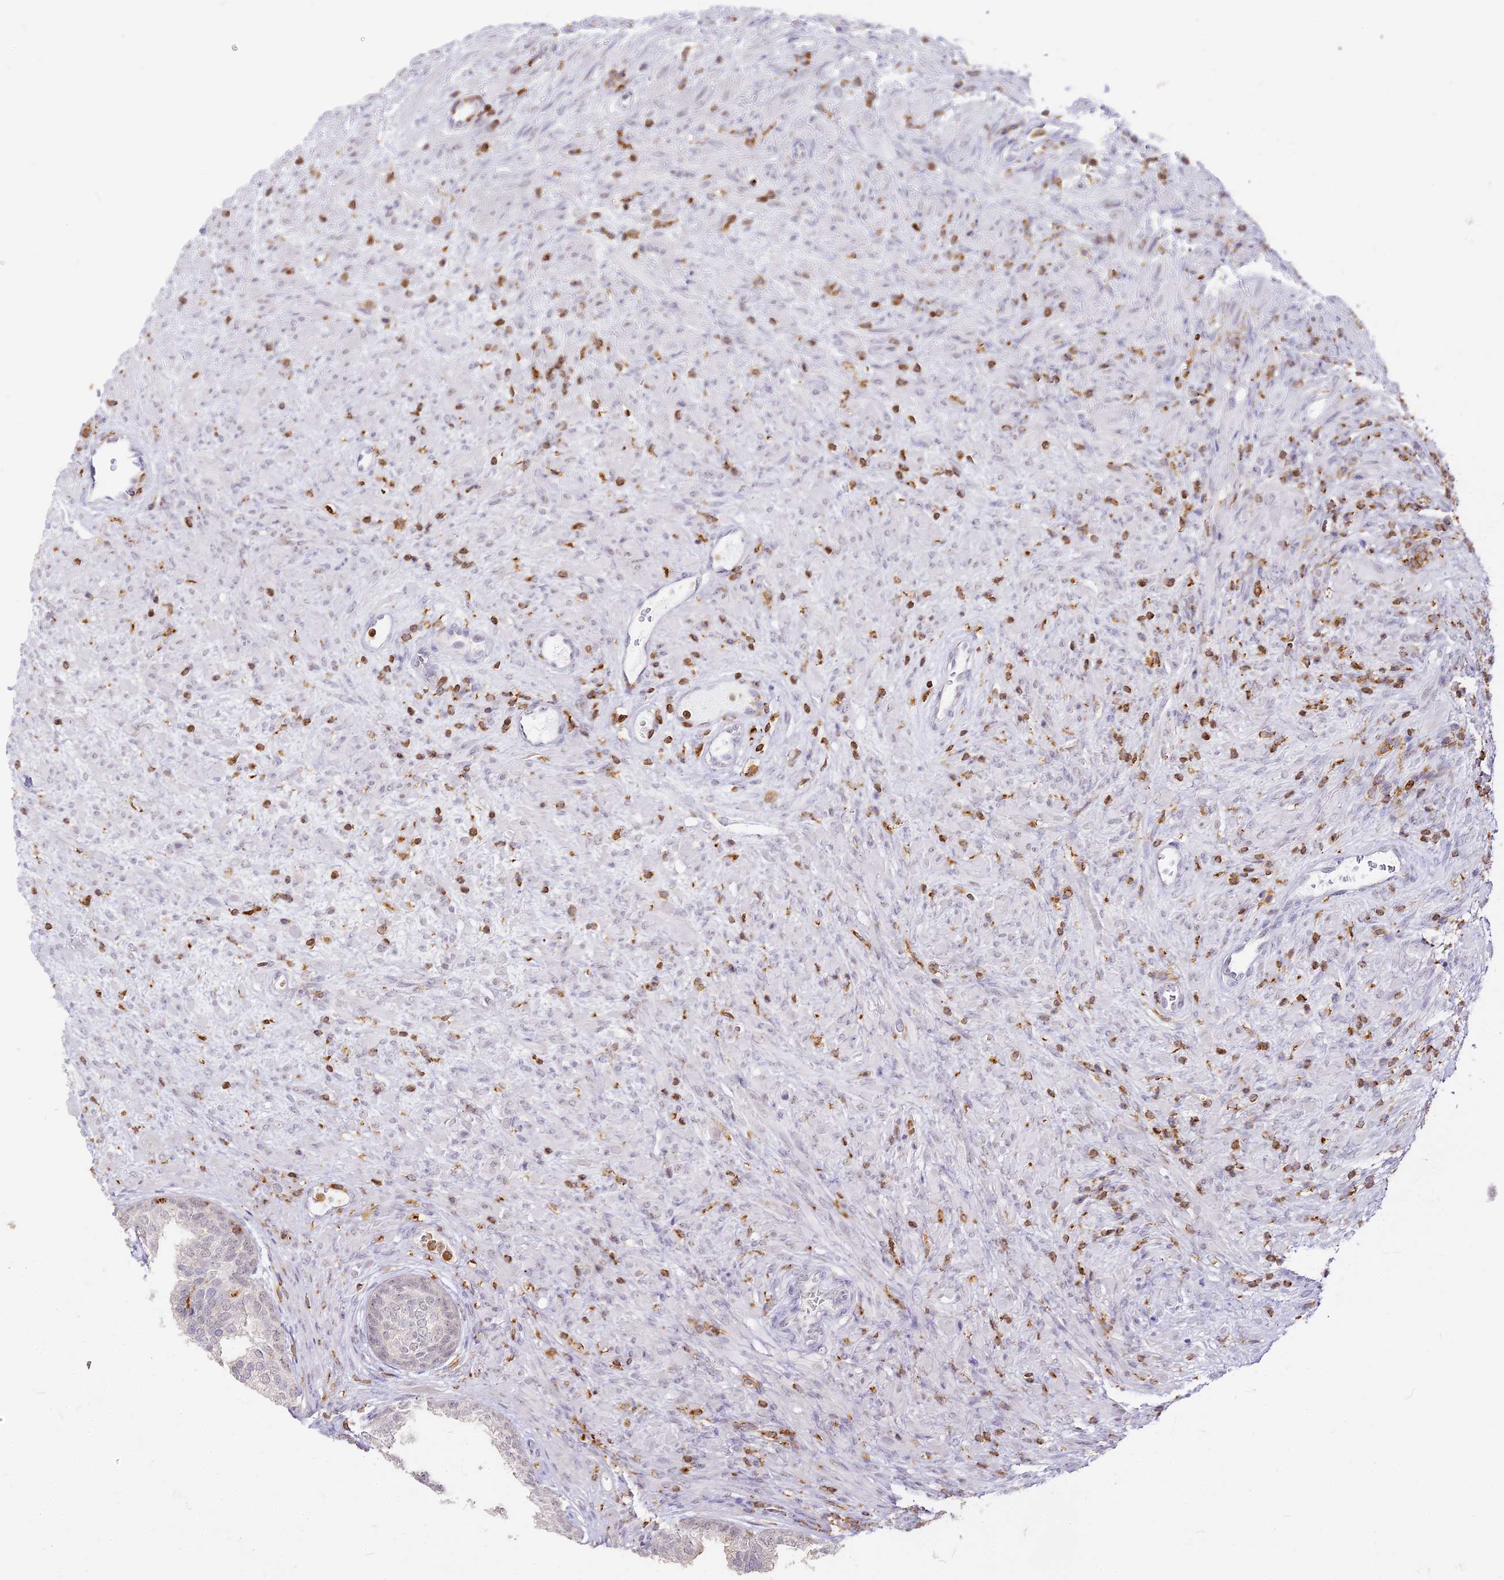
{"staining": {"intensity": "negative", "quantity": "none", "location": "none"}, "tissue": "prostate", "cell_type": "Glandular cells", "image_type": "normal", "snomed": [{"axis": "morphology", "description": "Normal tissue, NOS"}, {"axis": "topography", "description": "Prostate"}], "caption": "High power microscopy image of an immunohistochemistry (IHC) micrograph of unremarkable prostate, revealing no significant positivity in glandular cells. (DAB IHC visualized using brightfield microscopy, high magnification).", "gene": "DOCK2", "patient": {"sex": "male", "age": 76}}